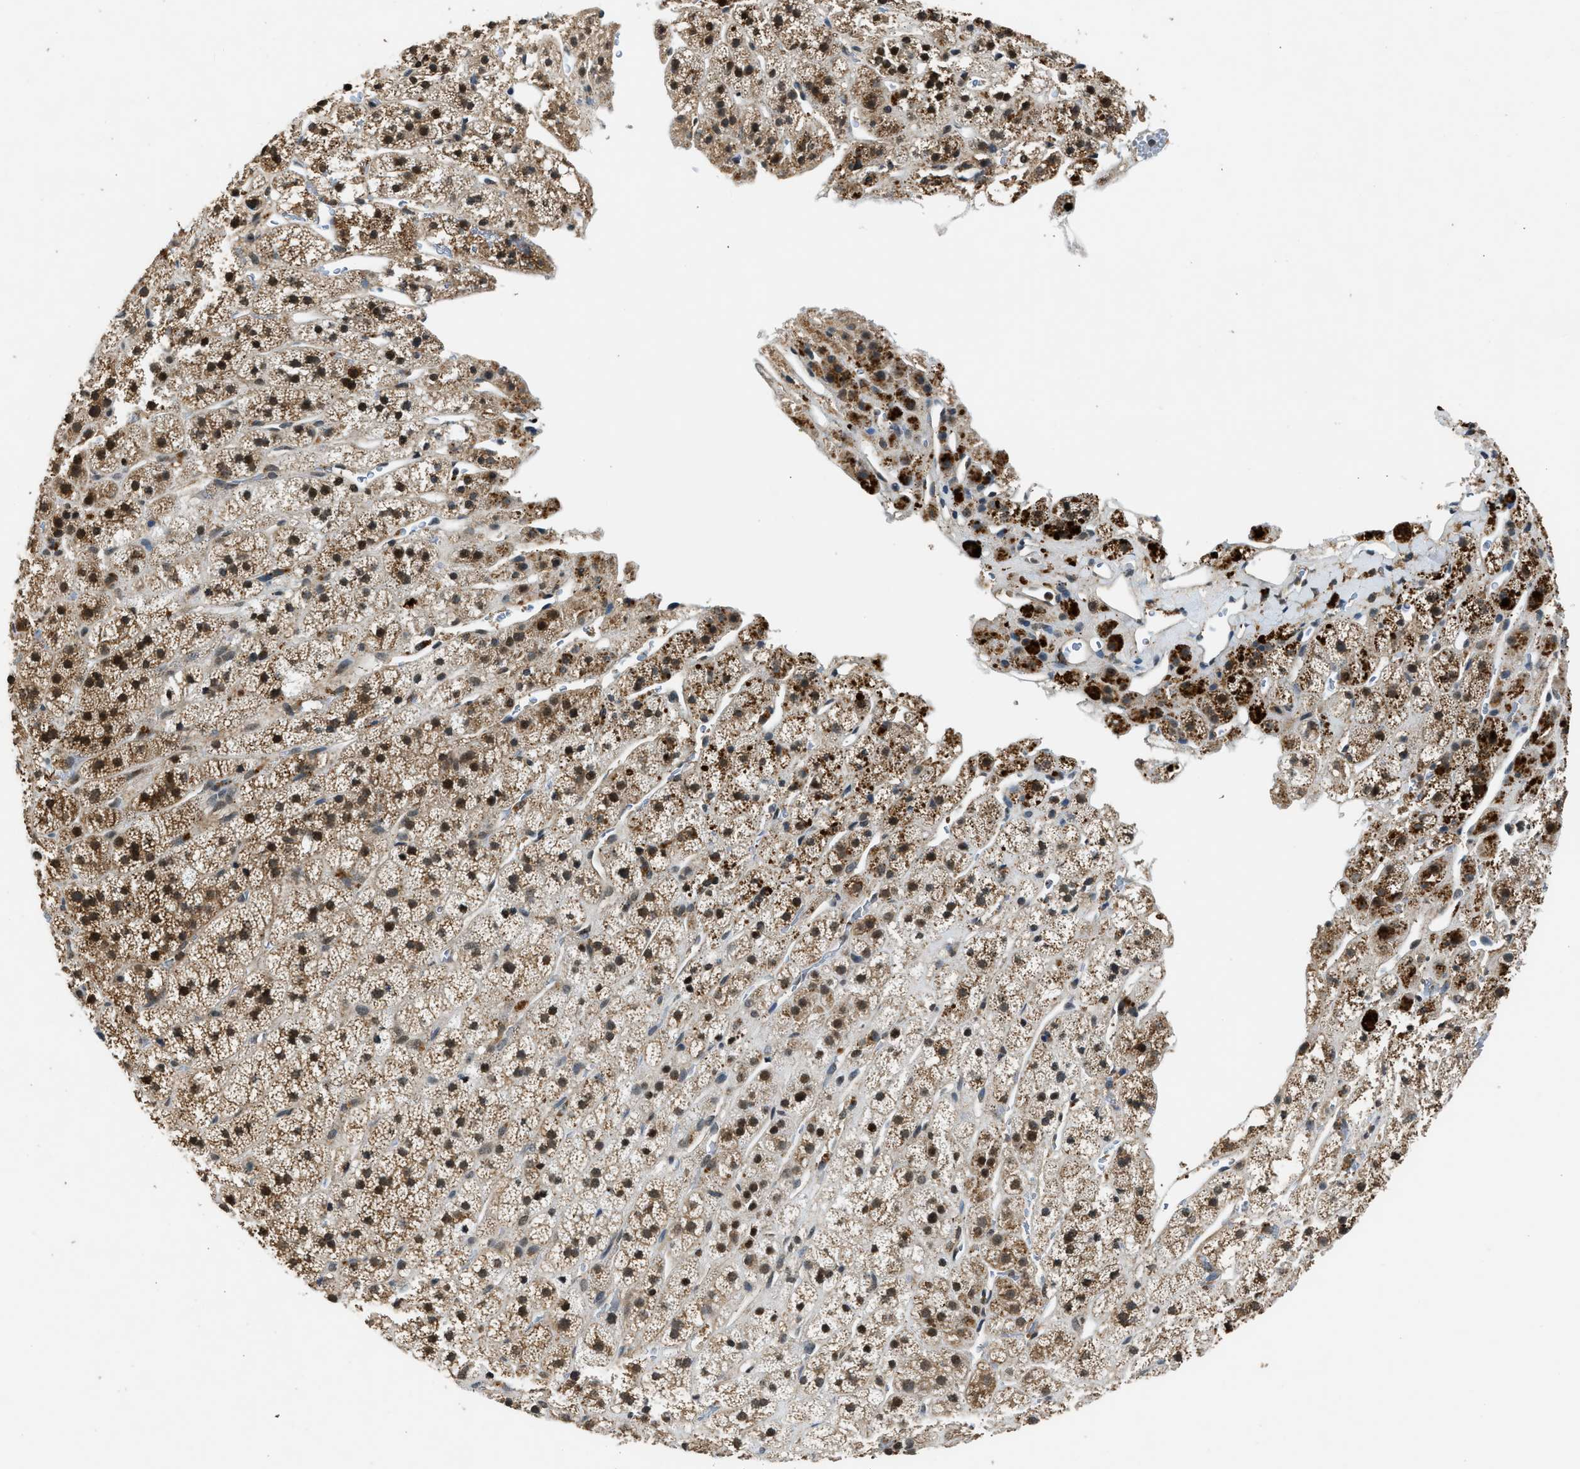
{"staining": {"intensity": "moderate", "quantity": ">75%", "location": "cytoplasmic/membranous,nuclear"}, "tissue": "adrenal gland", "cell_type": "Glandular cells", "image_type": "normal", "snomed": [{"axis": "morphology", "description": "Normal tissue, NOS"}, {"axis": "topography", "description": "Adrenal gland"}], "caption": "High-magnification brightfield microscopy of unremarkable adrenal gland stained with DAB (3,3'-diaminobenzidine) (brown) and counterstained with hematoxylin (blue). glandular cells exhibit moderate cytoplasmic/membranous,nuclear positivity is identified in about>75% of cells.", "gene": "SLC15A4", "patient": {"sex": "male", "age": 56}}